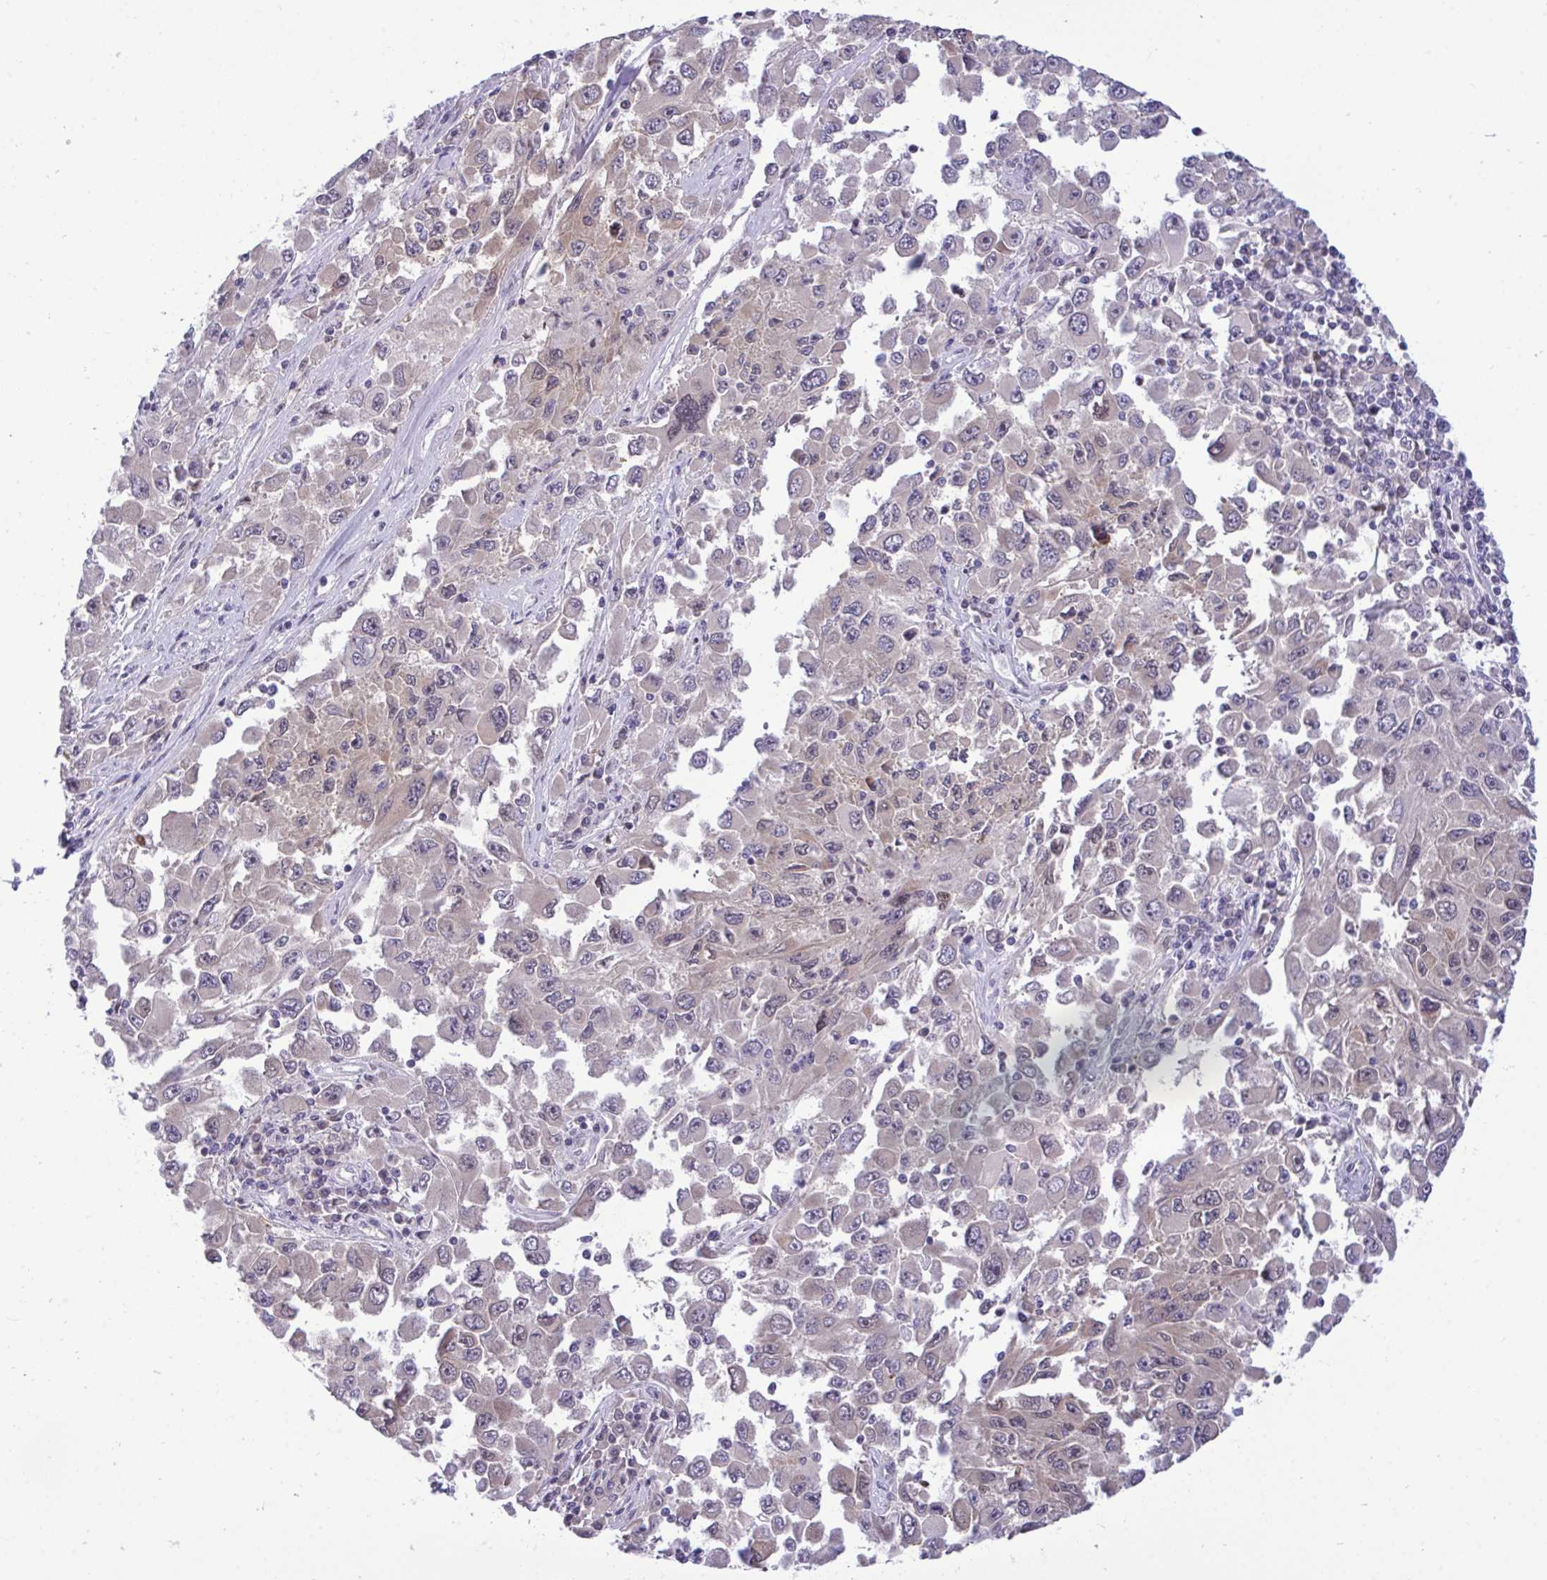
{"staining": {"intensity": "weak", "quantity": "<25%", "location": "cytoplasmic/membranous"}, "tissue": "melanoma", "cell_type": "Tumor cells", "image_type": "cancer", "snomed": [{"axis": "morphology", "description": "Malignant melanoma, Metastatic site"}, {"axis": "topography", "description": "Lymph node"}], "caption": "This is an IHC image of human malignant melanoma (metastatic site). There is no staining in tumor cells.", "gene": "EPOP", "patient": {"sex": "female", "age": 67}}